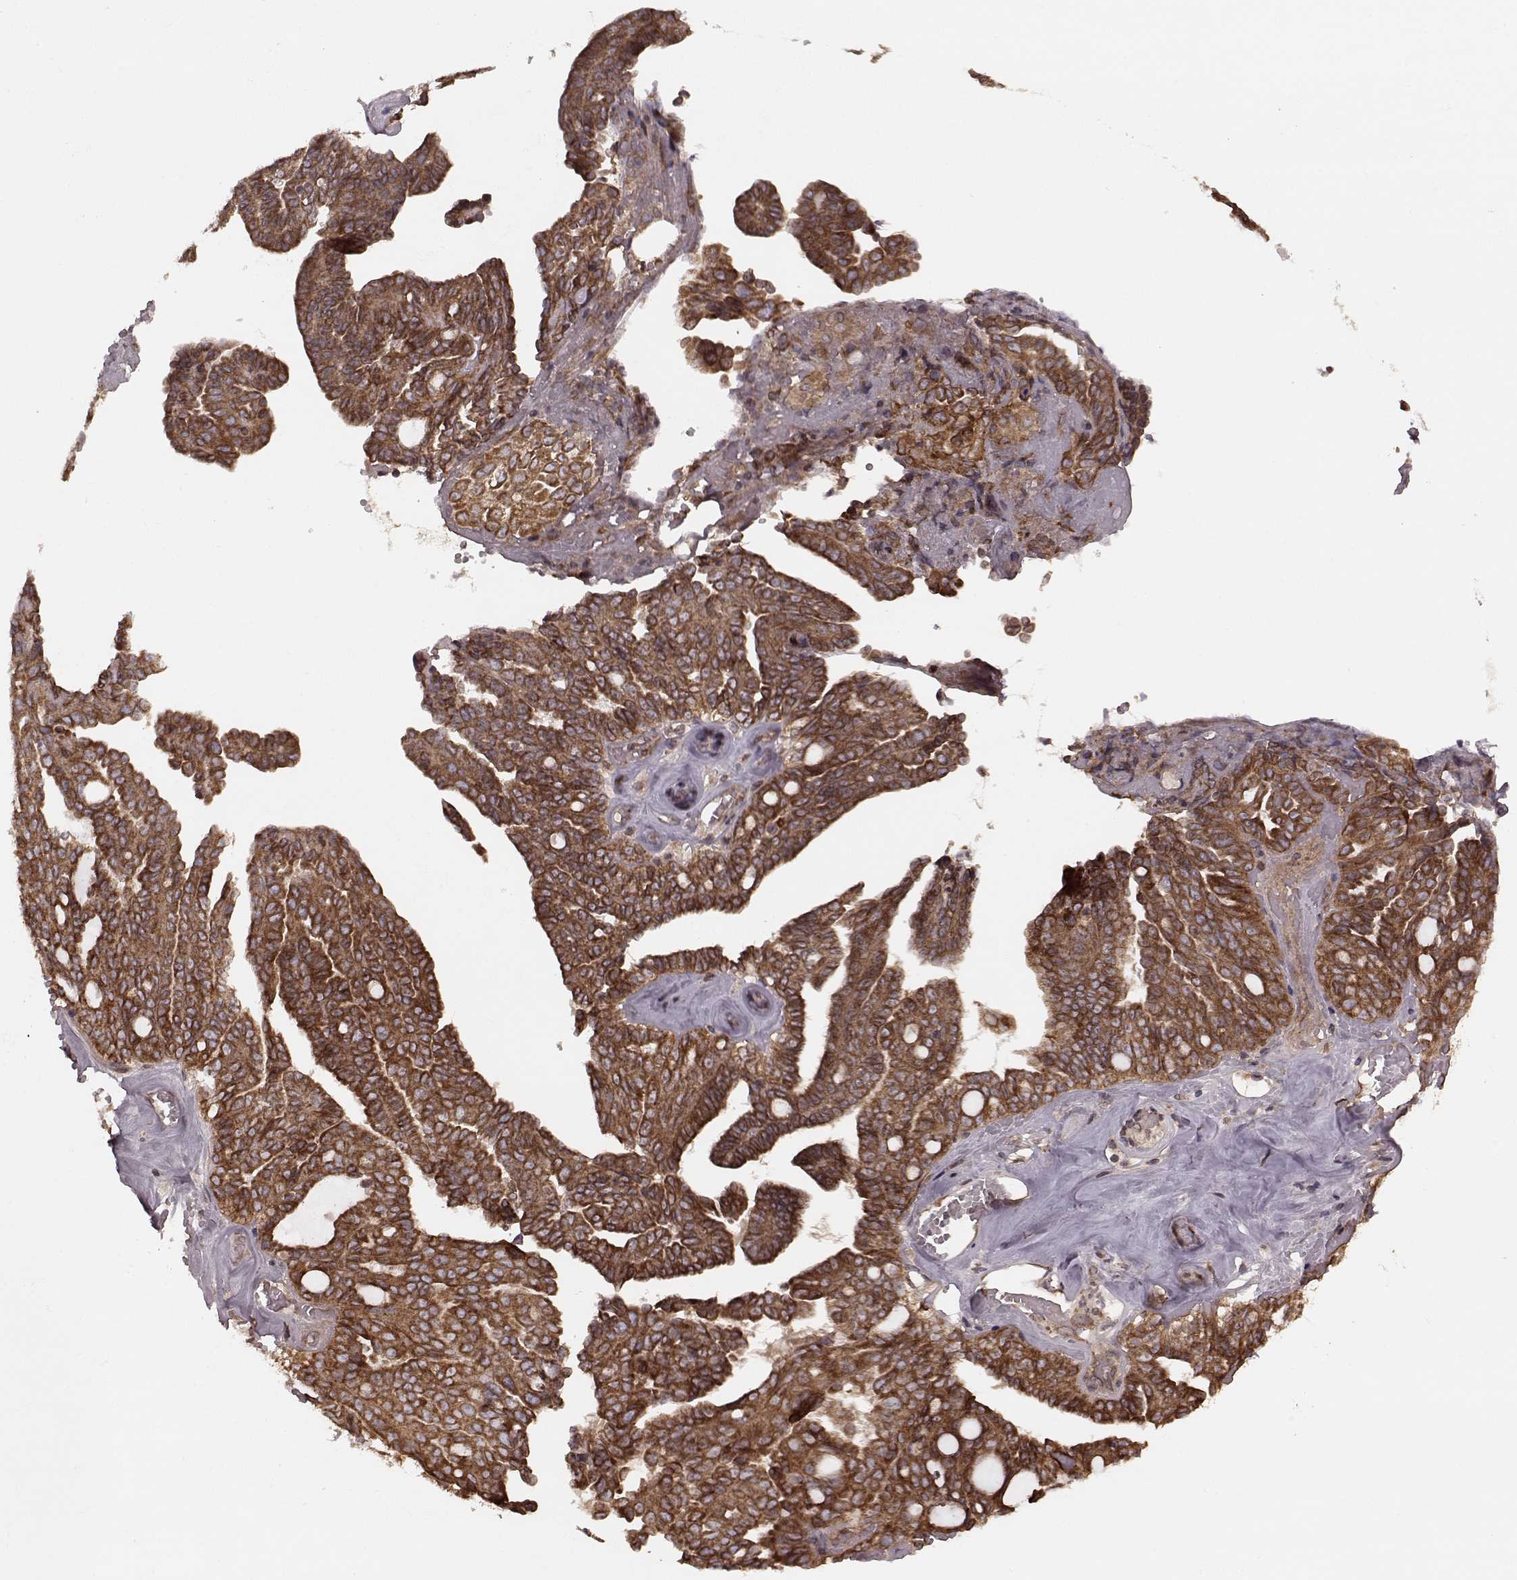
{"staining": {"intensity": "strong", "quantity": ">75%", "location": "cytoplasmic/membranous"}, "tissue": "ovarian cancer", "cell_type": "Tumor cells", "image_type": "cancer", "snomed": [{"axis": "morphology", "description": "Cystadenocarcinoma, serous, NOS"}, {"axis": "topography", "description": "Ovary"}], "caption": "A photomicrograph of ovarian serous cystadenocarcinoma stained for a protein demonstrates strong cytoplasmic/membranous brown staining in tumor cells.", "gene": "AGPAT1", "patient": {"sex": "female", "age": 71}}